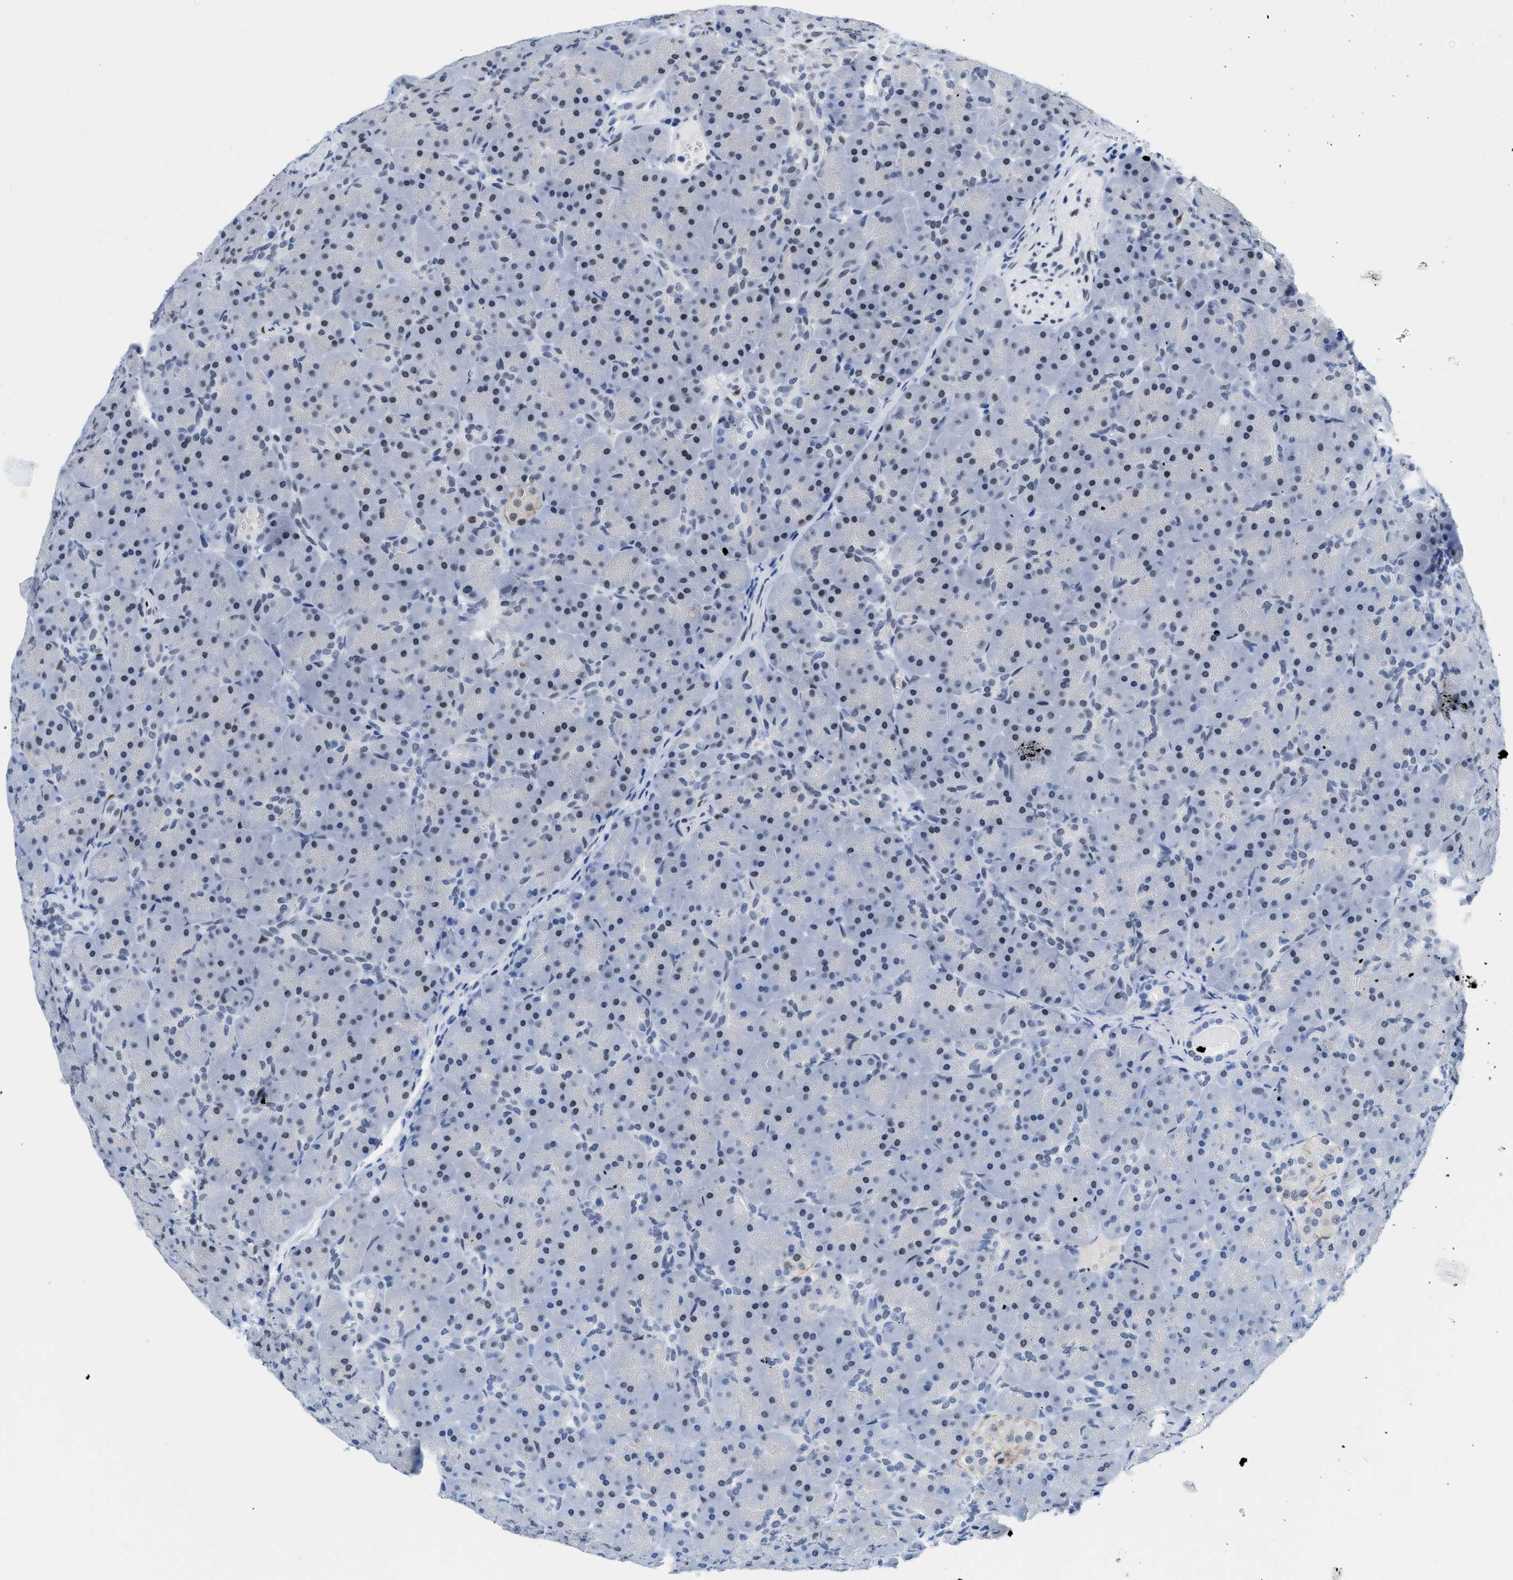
{"staining": {"intensity": "moderate", "quantity": "<25%", "location": "nuclear"}, "tissue": "pancreas", "cell_type": "Exocrine glandular cells", "image_type": "normal", "snomed": [{"axis": "morphology", "description": "Normal tissue, NOS"}, {"axis": "topography", "description": "Pancreas"}], "caption": "Human pancreas stained for a protein (brown) reveals moderate nuclear positive expression in about <25% of exocrine glandular cells.", "gene": "CTBP1", "patient": {"sex": "male", "age": 66}}